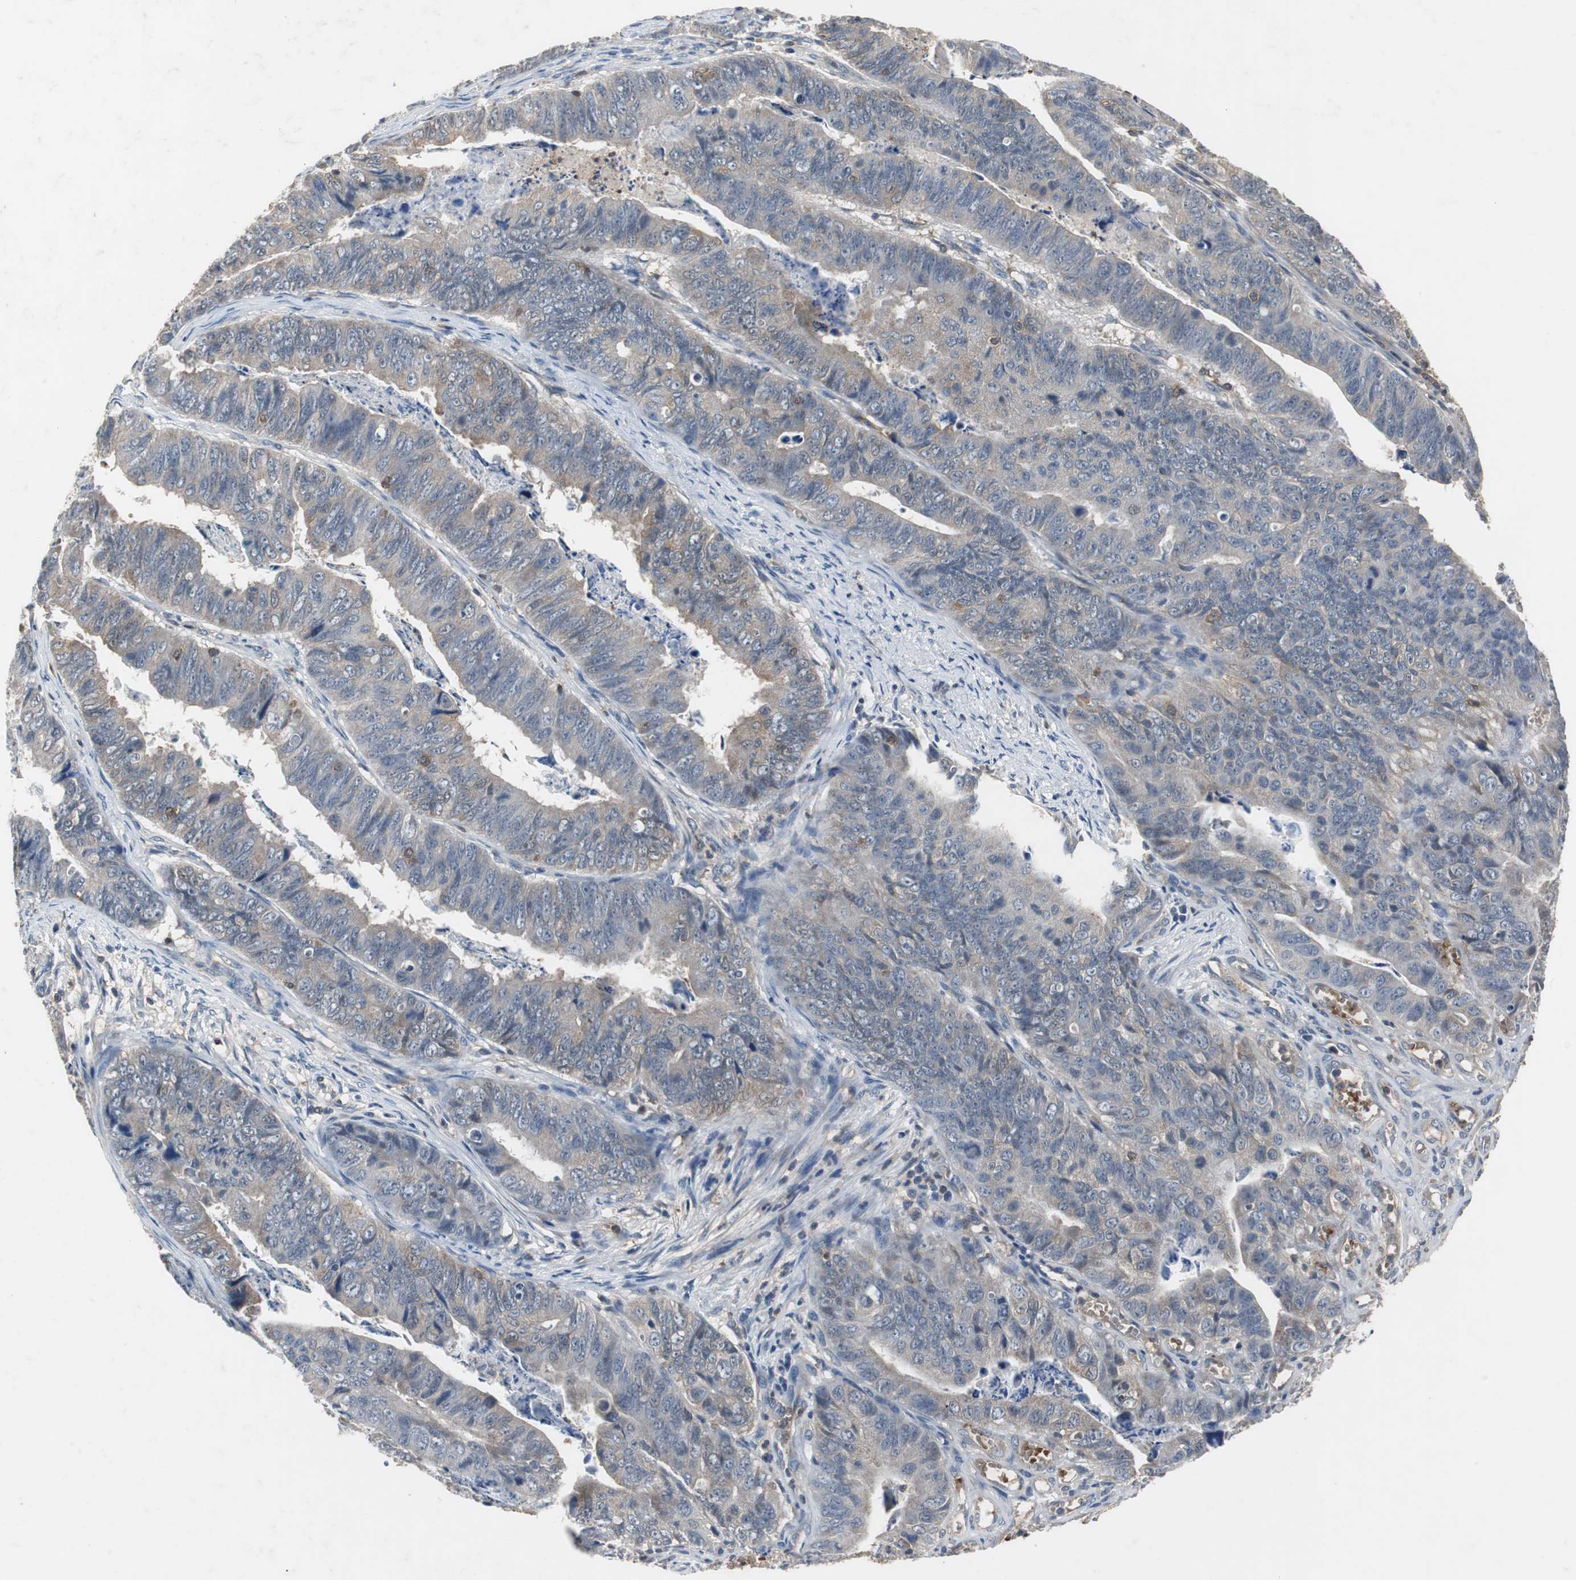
{"staining": {"intensity": "weak", "quantity": "25%-75%", "location": "cytoplasmic/membranous"}, "tissue": "stomach cancer", "cell_type": "Tumor cells", "image_type": "cancer", "snomed": [{"axis": "morphology", "description": "Adenocarcinoma, NOS"}, {"axis": "topography", "description": "Stomach, lower"}], "caption": "Stomach cancer stained with immunohistochemistry (IHC) demonstrates weak cytoplasmic/membranous positivity in about 25%-75% of tumor cells.", "gene": "CALB2", "patient": {"sex": "male", "age": 77}}